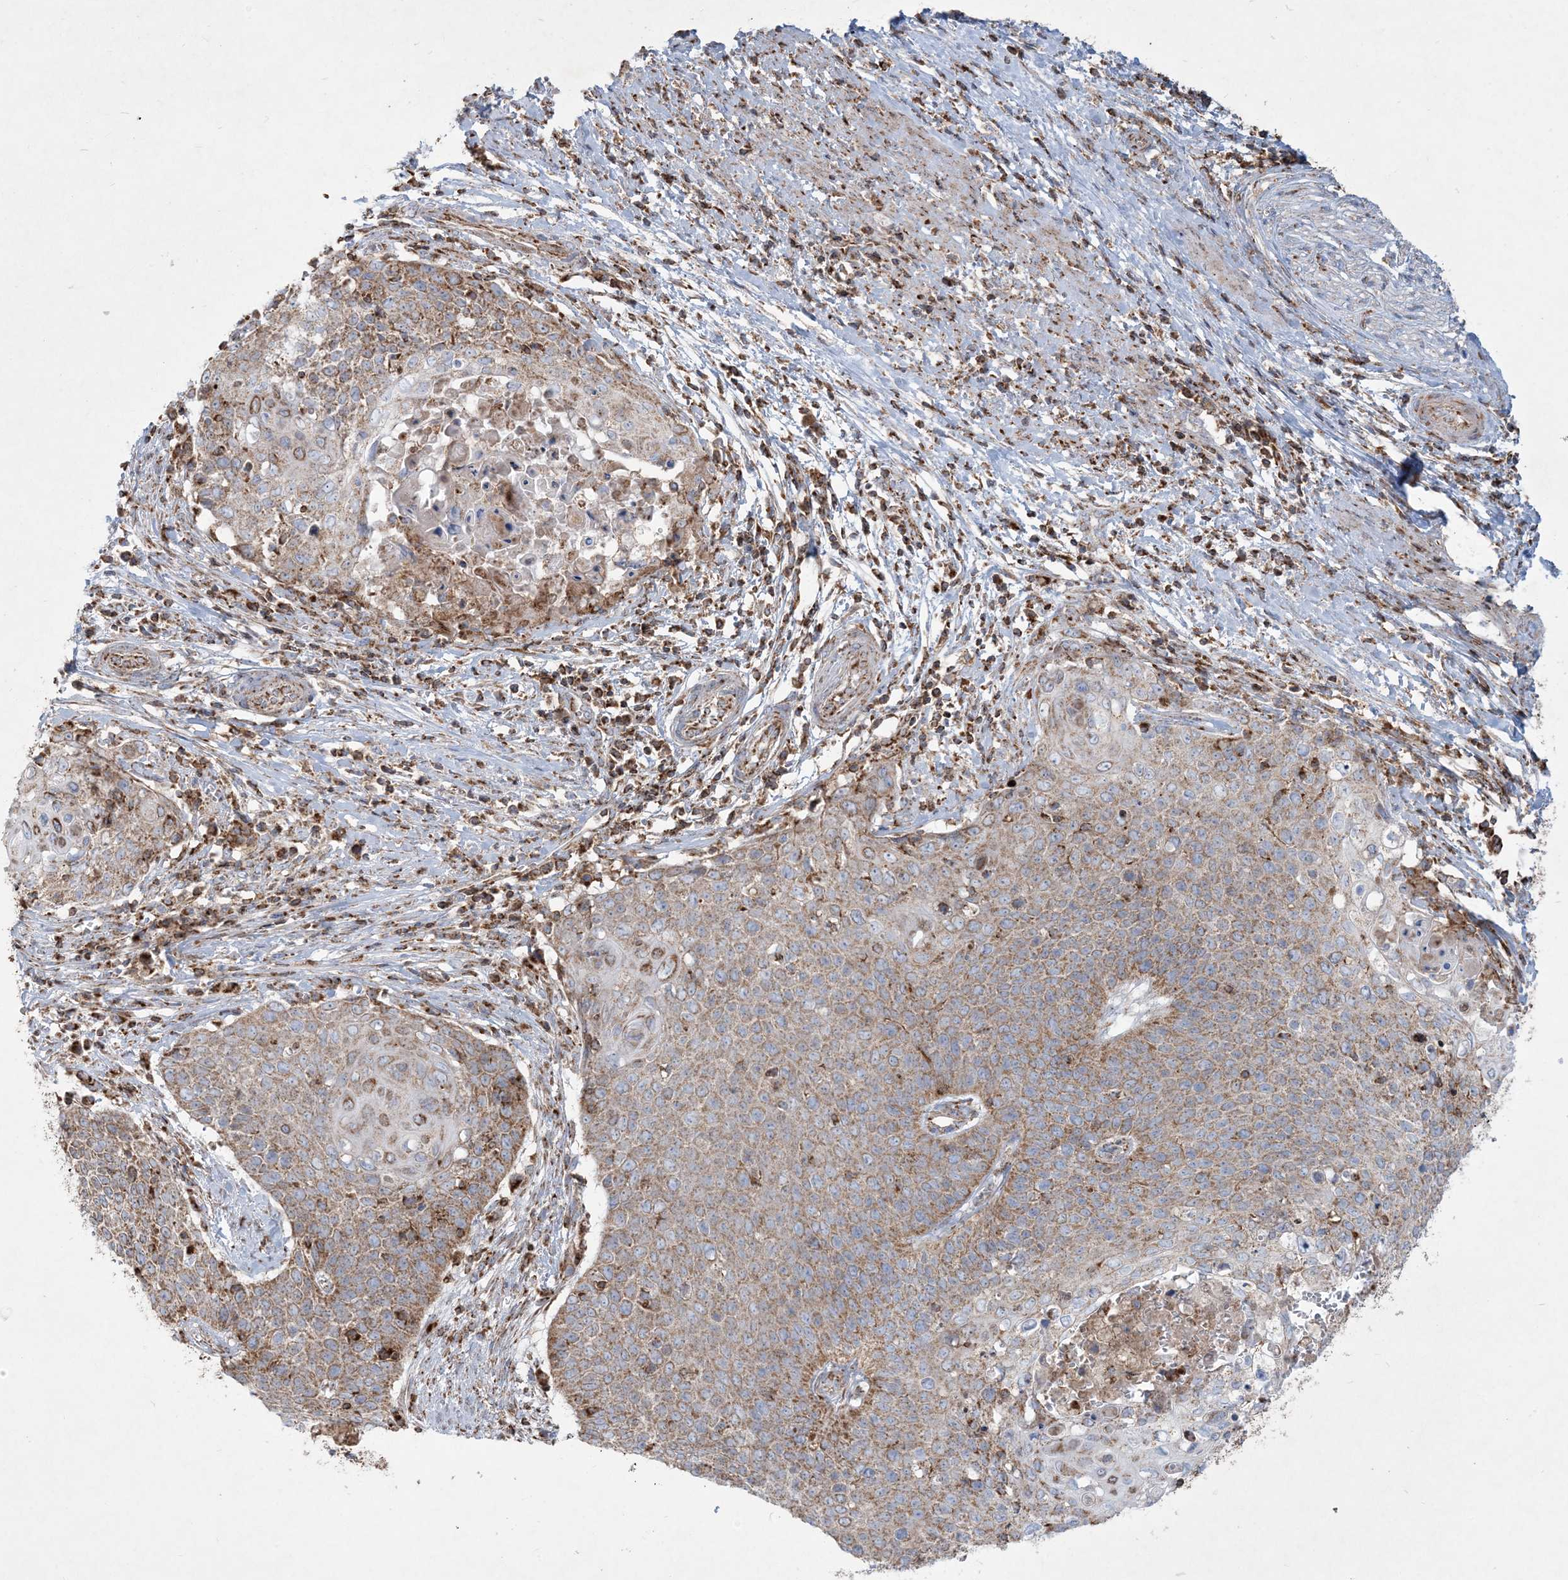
{"staining": {"intensity": "moderate", "quantity": ">75%", "location": "cytoplasmic/membranous"}, "tissue": "cervical cancer", "cell_type": "Tumor cells", "image_type": "cancer", "snomed": [{"axis": "morphology", "description": "Squamous cell carcinoma, NOS"}, {"axis": "topography", "description": "Cervix"}], "caption": "This histopathology image exhibits cervical squamous cell carcinoma stained with immunohistochemistry (IHC) to label a protein in brown. The cytoplasmic/membranous of tumor cells show moderate positivity for the protein. Nuclei are counter-stained blue.", "gene": "BEND4", "patient": {"sex": "female", "age": 39}}